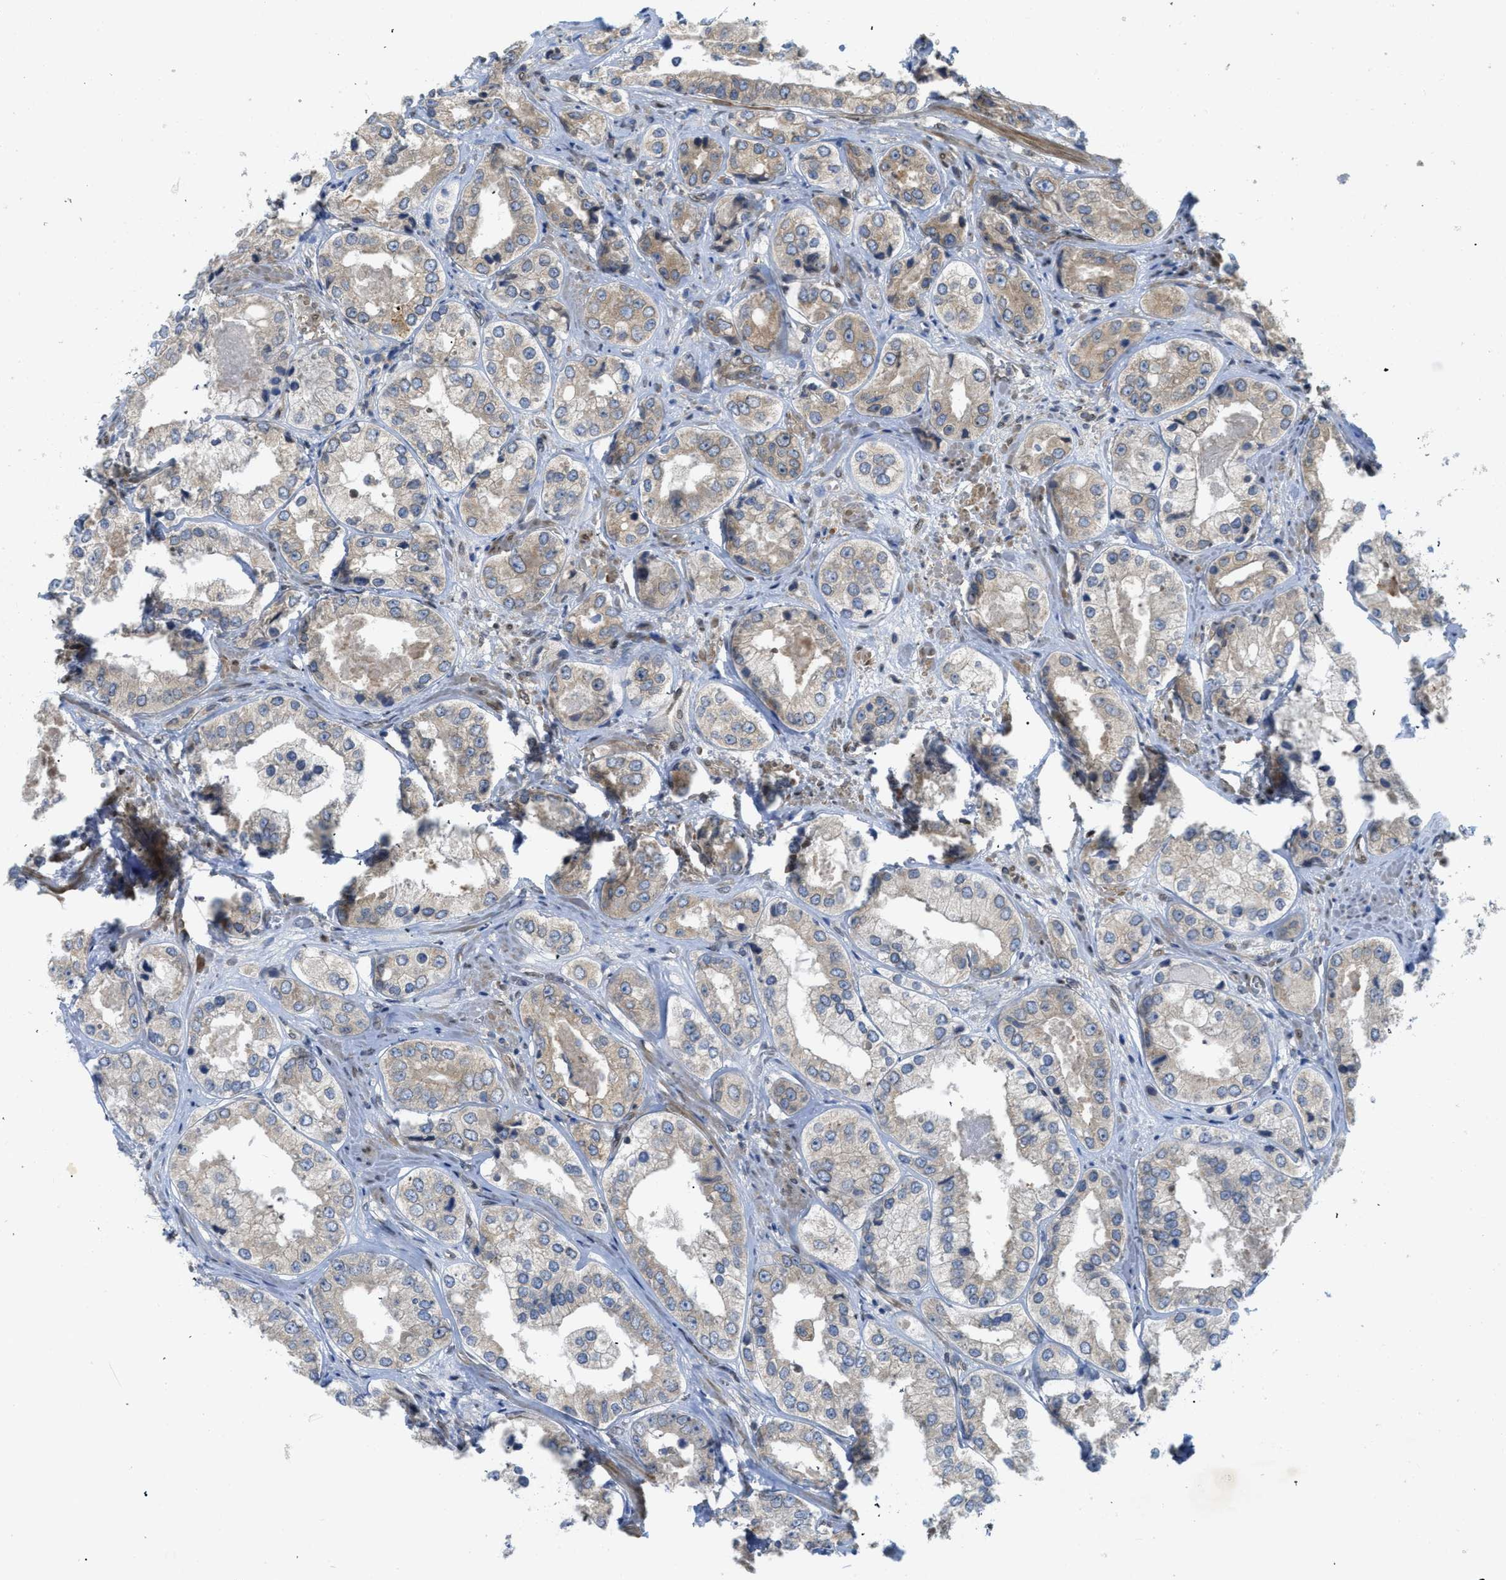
{"staining": {"intensity": "weak", "quantity": "25%-75%", "location": "cytoplasmic/membranous"}, "tissue": "prostate cancer", "cell_type": "Tumor cells", "image_type": "cancer", "snomed": [{"axis": "morphology", "description": "Adenocarcinoma, High grade"}, {"axis": "topography", "description": "Prostate"}], "caption": "Immunohistochemistry (IHC) of human prostate high-grade adenocarcinoma reveals low levels of weak cytoplasmic/membranous expression in about 25%-75% of tumor cells. (DAB = brown stain, brightfield microscopy at high magnification).", "gene": "EIF2AK3", "patient": {"sex": "male", "age": 61}}